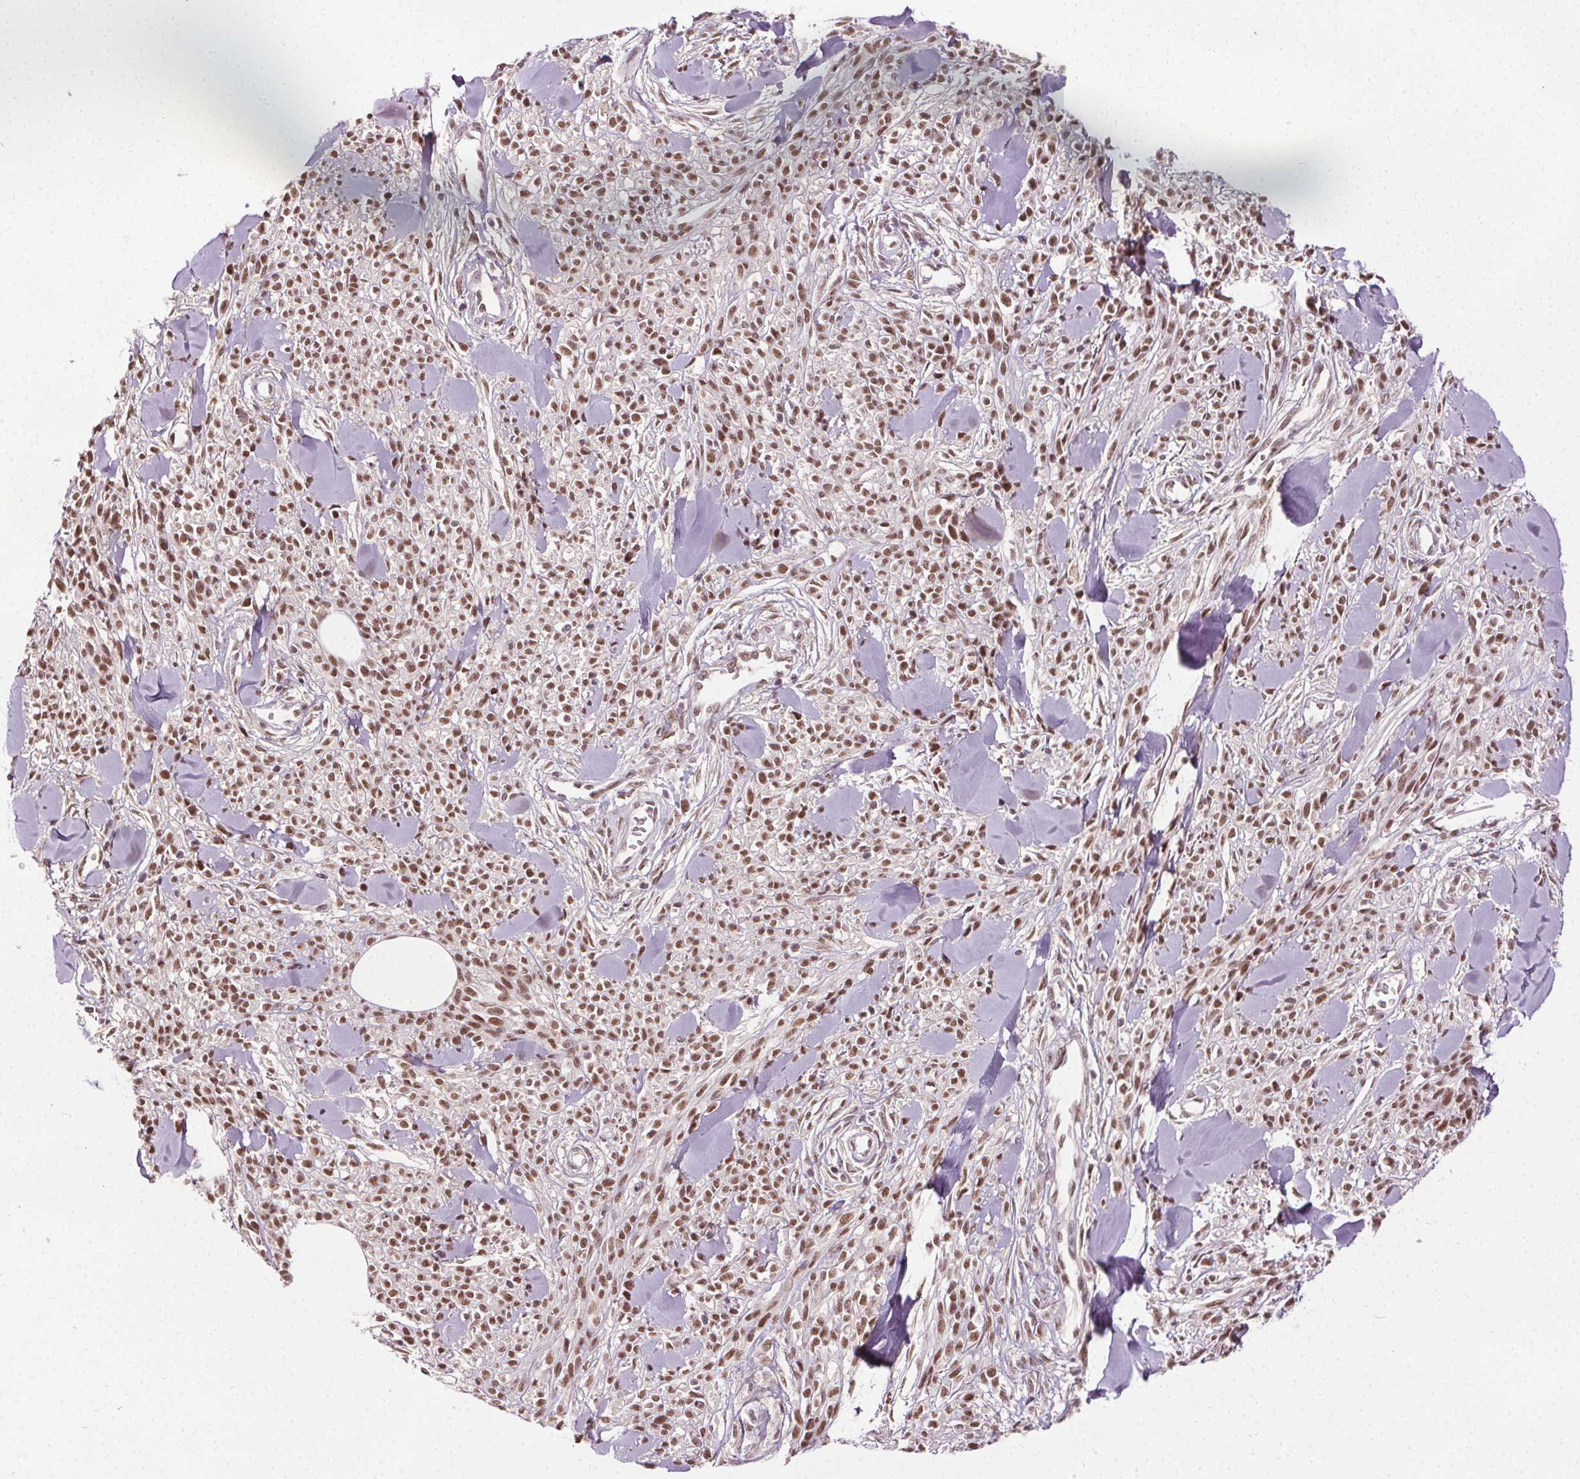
{"staining": {"intensity": "moderate", "quantity": ">75%", "location": "nuclear"}, "tissue": "melanoma", "cell_type": "Tumor cells", "image_type": "cancer", "snomed": [{"axis": "morphology", "description": "Malignant melanoma, NOS"}, {"axis": "topography", "description": "Skin"}, {"axis": "topography", "description": "Skin of trunk"}], "caption": "DAB immunohistochemical staining of melanoma displays moderate nuclear protein expression in about >75% of tumor cells. (Brightfield microscopy of DAB IHC at high magnification).", "gene": "MED6", "patient": {"sex": "male", "age": 74}}